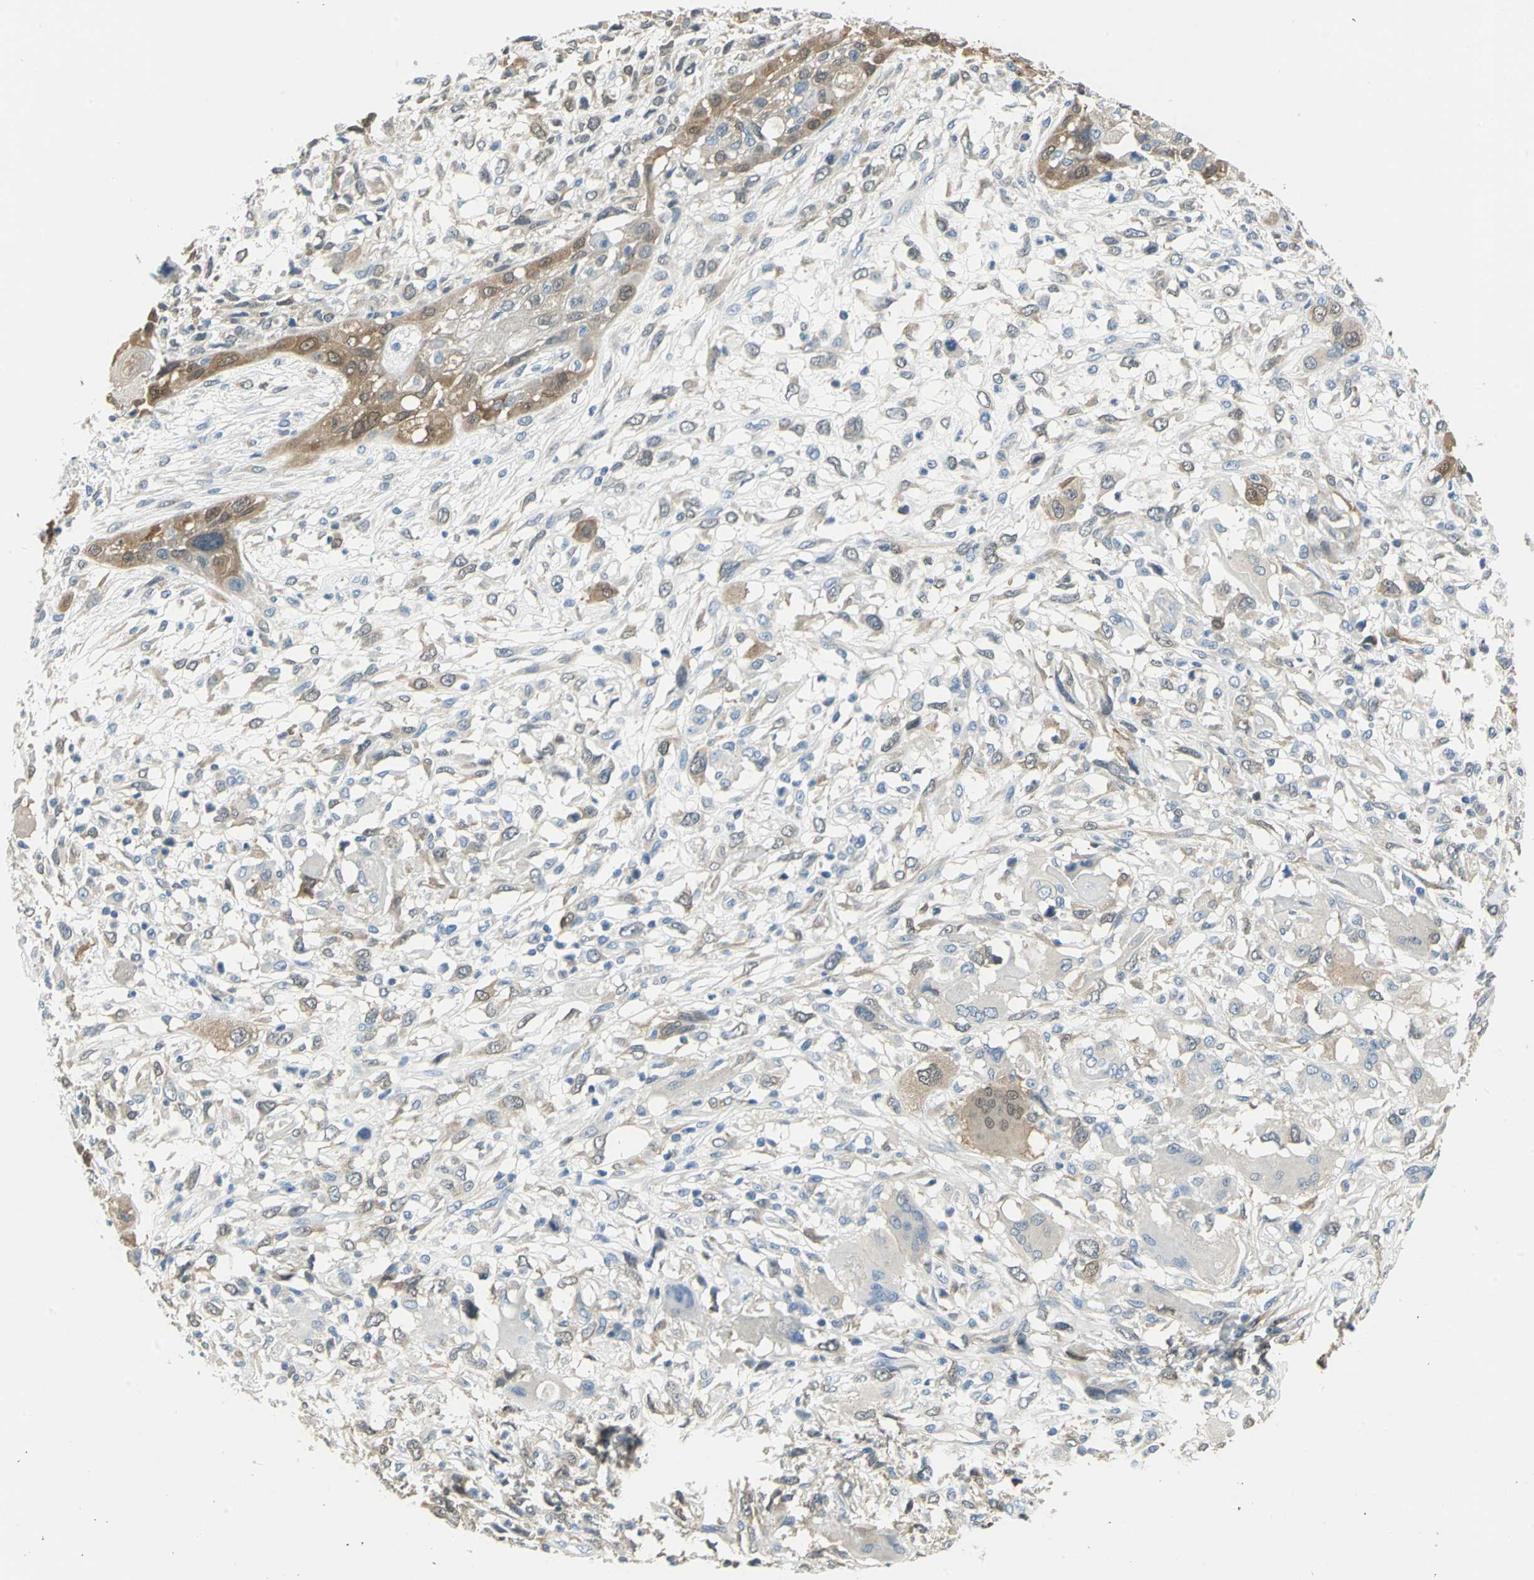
{"staining": {"intensity": "moderate", "quantity": "25%-75%", "location": "cytoplasmic/membranous,nuclear"}, "tissue": "head and neck cancer", "cell_type": "Tumor cells", "image_type": "cancer", "snomed": [{"axis": "morphology", "description": "Neoplasm, malignant, NOS"}, {"axis": "topography", "description": "Salivary gland"}, {"axis": "topography", "description": "Head-Neck"}], "caption": "Tumor cells show moderate cytoplasmic/membranous and nuclear positivity in about 25%-75% of cells in head and neck cancer.", "gene": "UCHL1", "patient": {"sex": "male", "age": 43}}